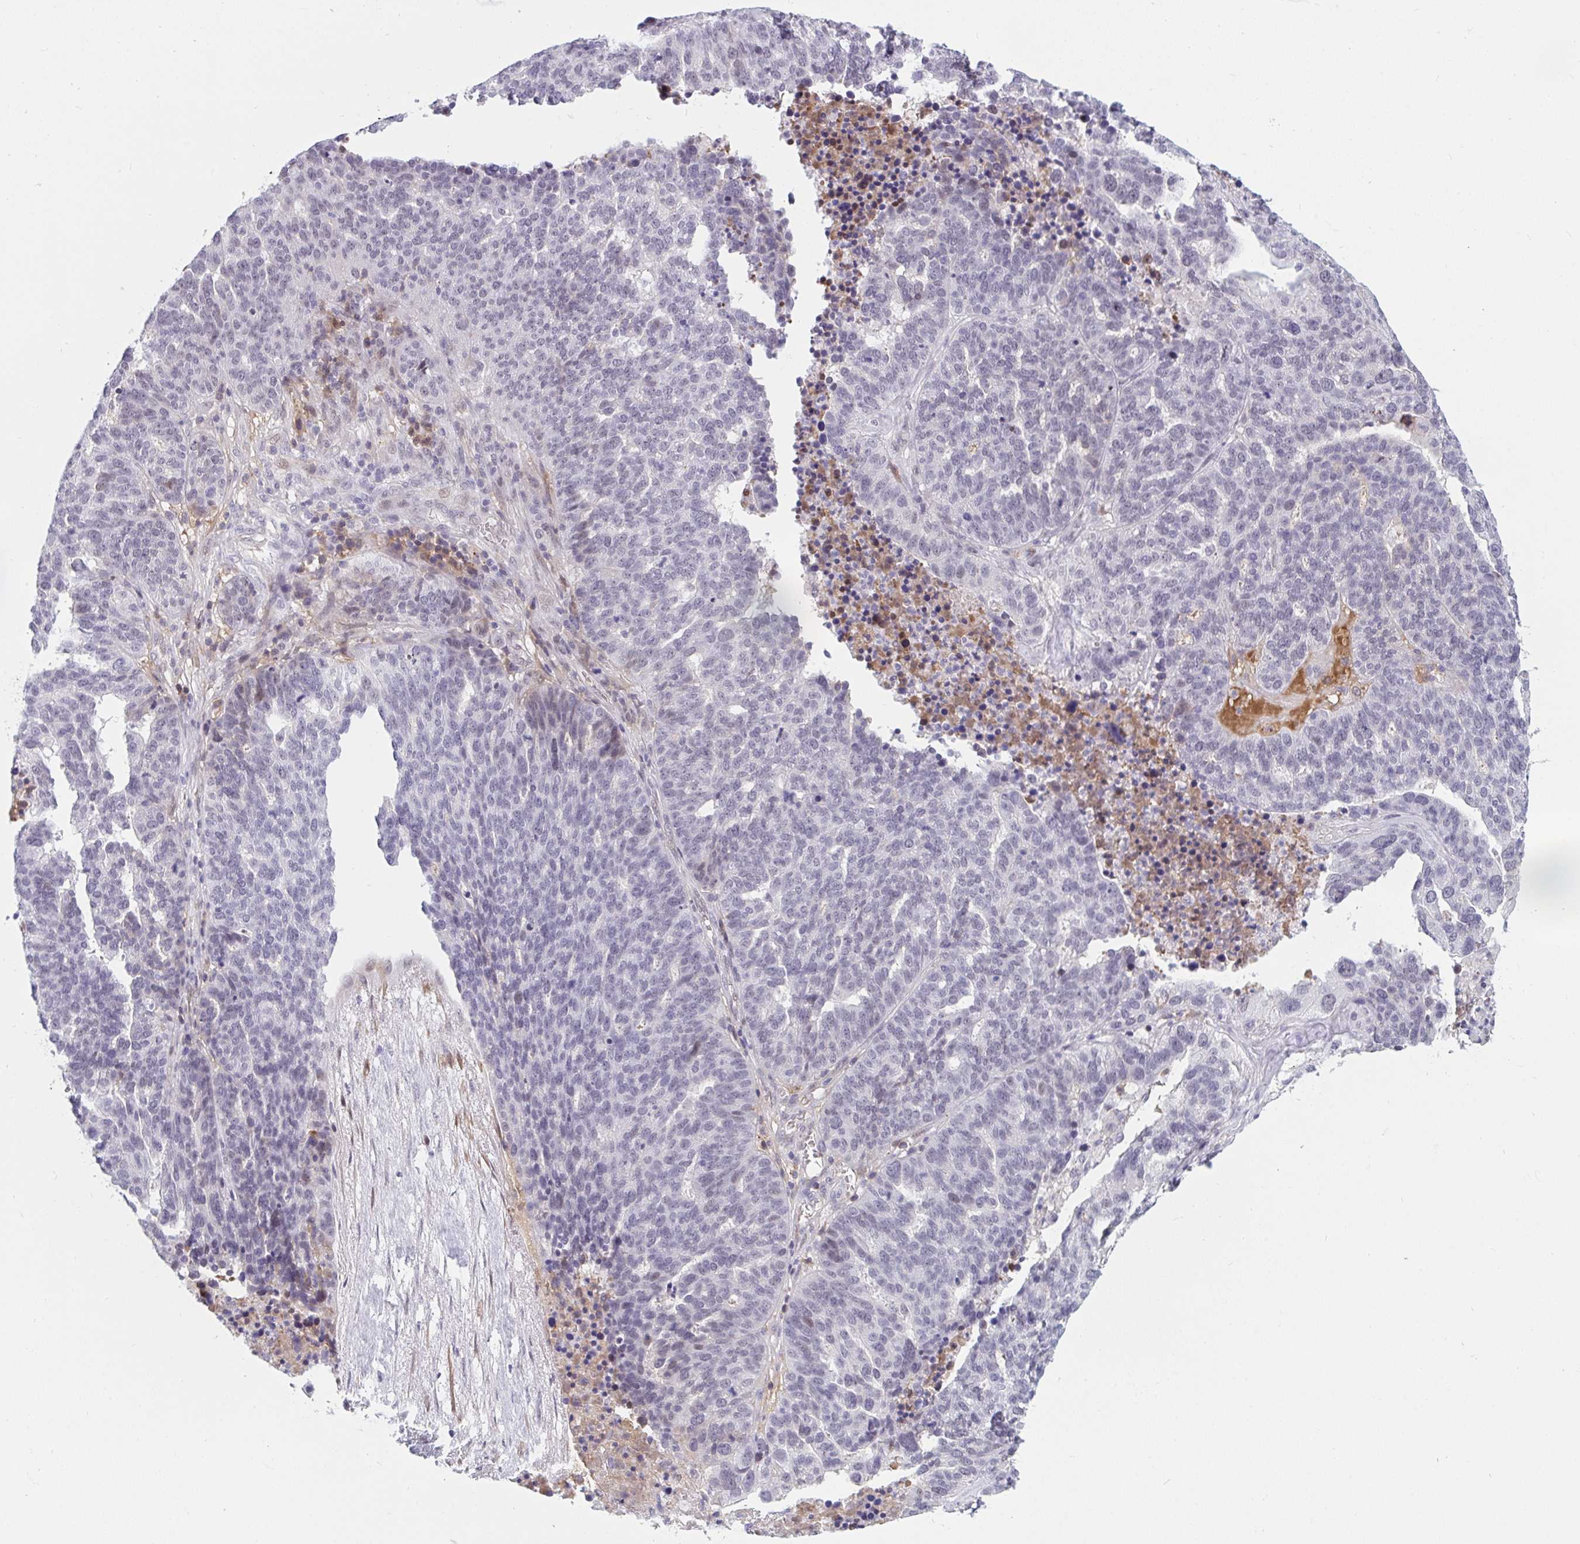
{"staining": {"intensity": "negative", "quantity": "none", "location": "none"}, "tissue": "ovarian cancer", "cell_type": "Tumor cells", "image_type": "cancer", "snomed": [{"axis": "morphology", "description": "Cystadenocarcinoma, serous, NOS"}, {"axis": "topography", "description": "Ovary"}], "caption": "Tumor cells are negative for brown protein staining in ovarian cancer (serous cystadenocarcinoma).", "gene": "DSCAML1", "patient": {"sex": "female", "age": 59}}